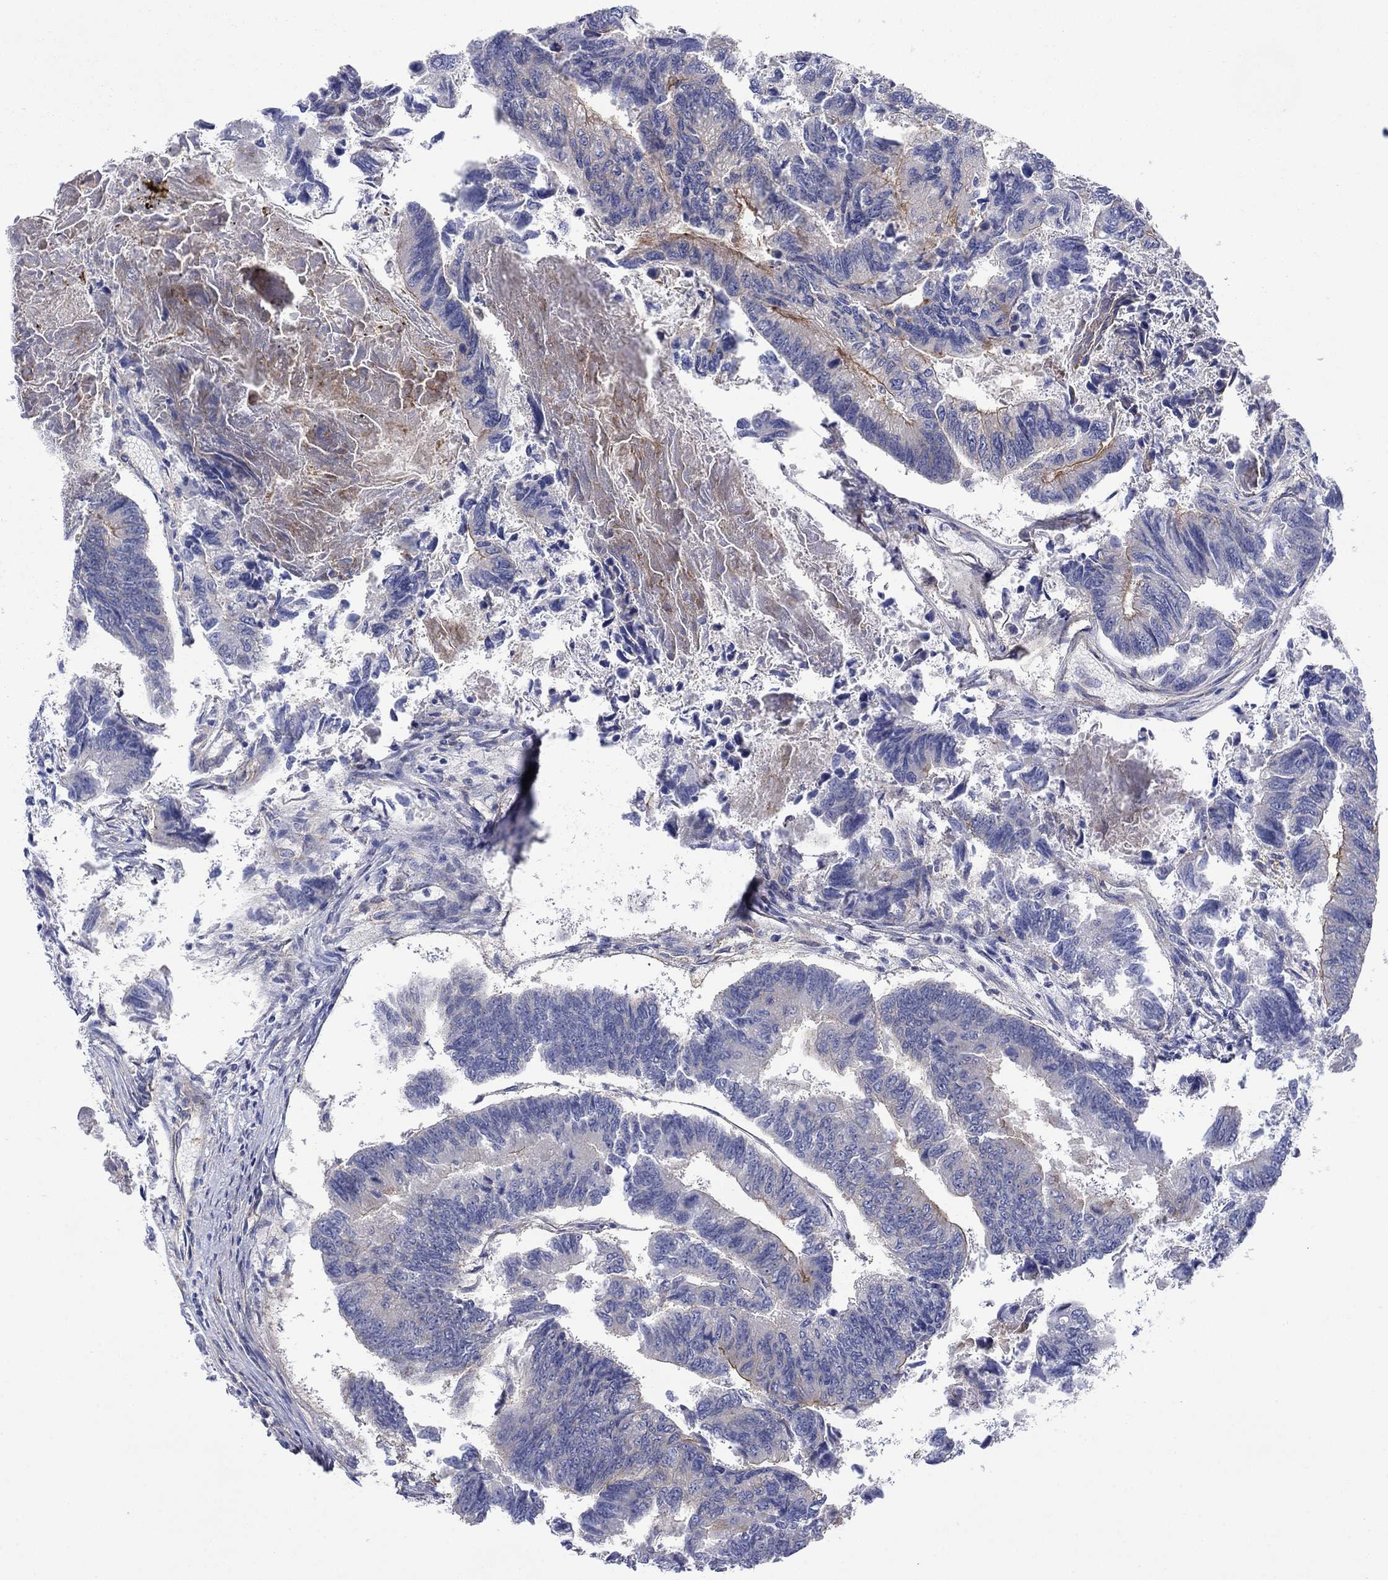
{"staining": {"intensity": "moderate", "quantity": "<25%", "location": "cytoplasmic/membranous"}, "tissue": "colorectal cancer", "cell_type": "Tumor cells", "image_type": "cancer", "snomed": [{"axis": "morphology", "description": "Adenocarcinoma, NOS"}, {"axis": "topography", "description": "Colon"}], "caption": "DAB (3,3'-diaminobenzidine) immunohistochemical staining of human adenocarcinoma (colorectal) displays moderate cytoplasmic/membranous protein positivity in about <25% of tumor cells. The staining was performed using DAB, with brown indicating positive protein expression. Nuclei are stained blue with hematoxylin.", "gene": "TPRN", "patient": {"sex": "female", "age": 65}}